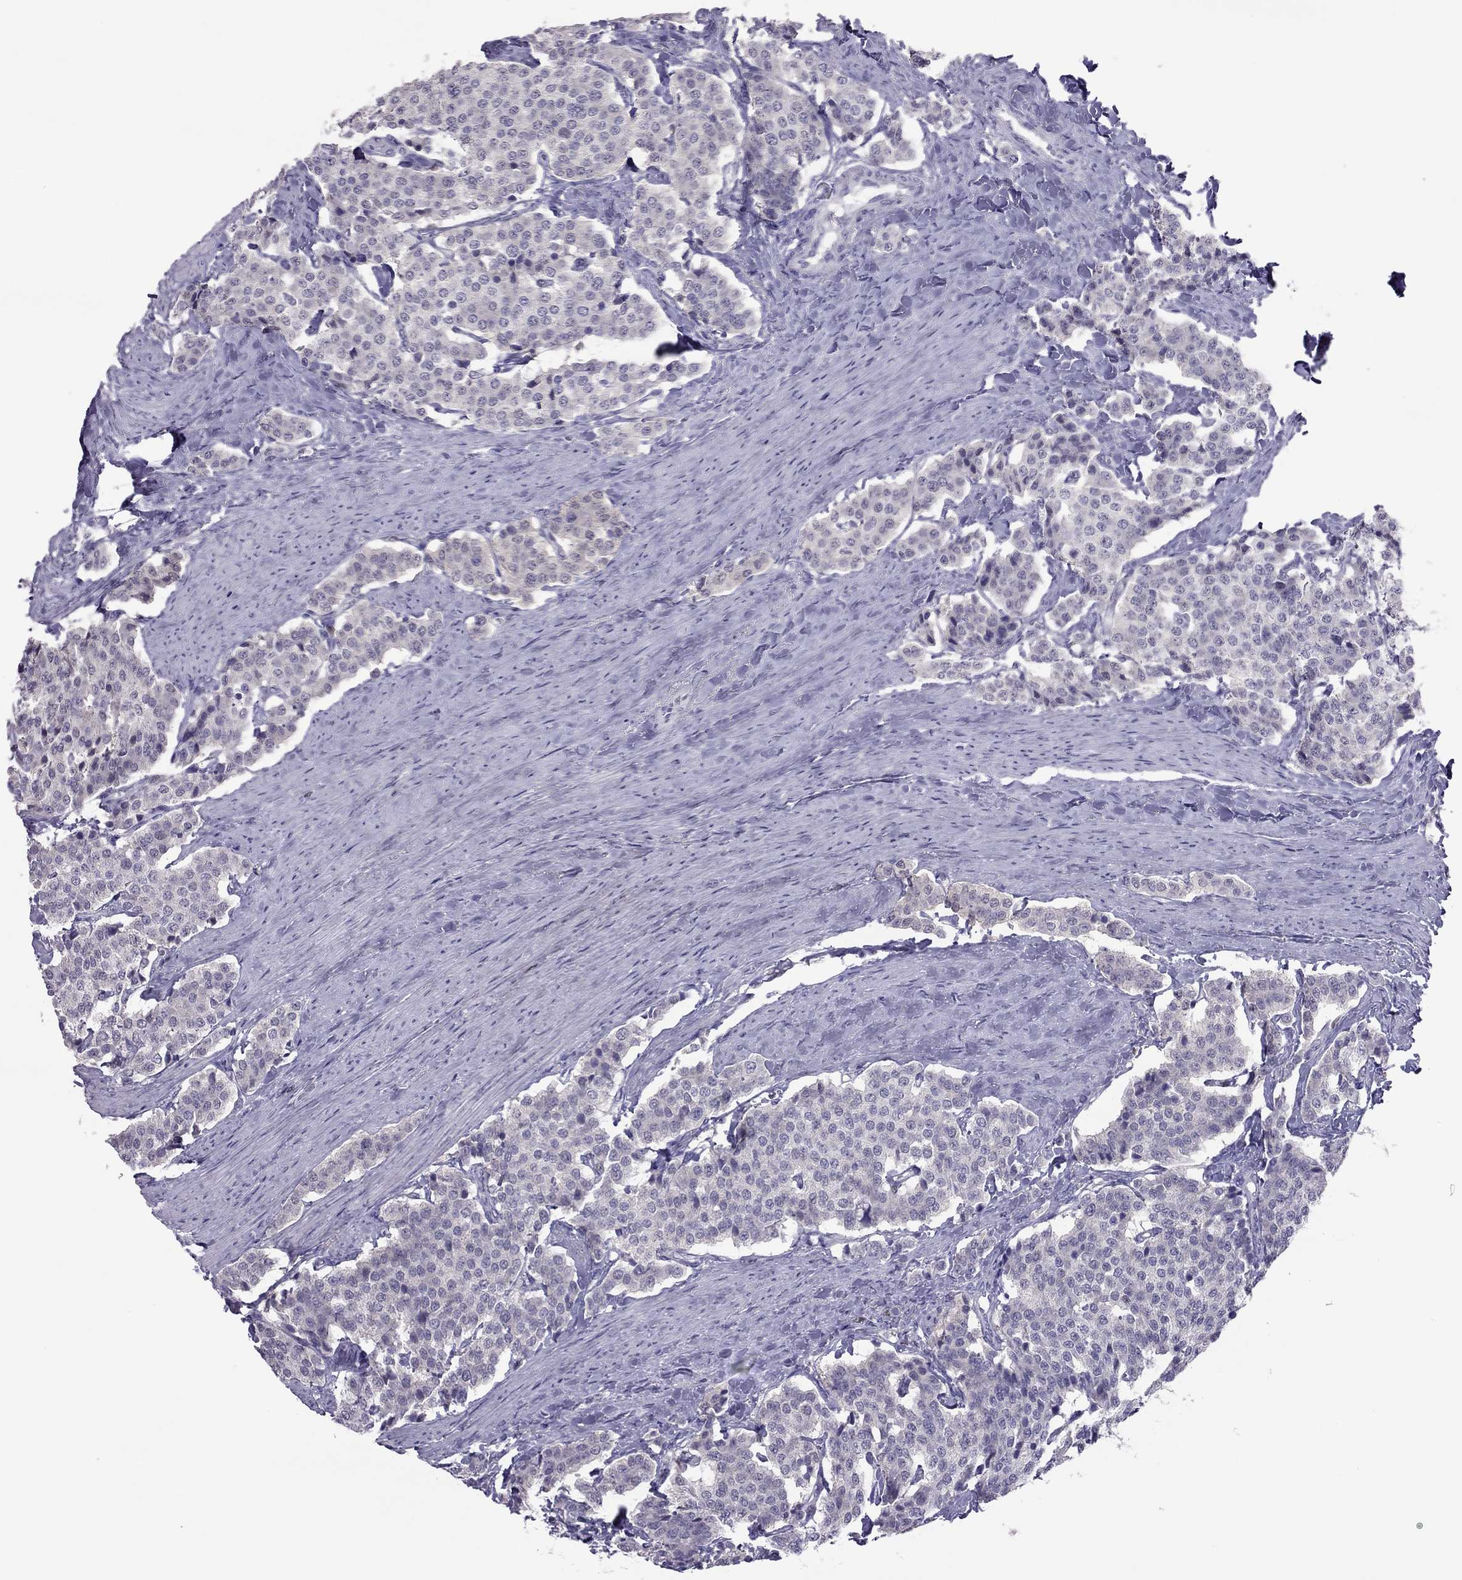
{"staining": {"intensity": "negative", "quantity": "none", "location": "none"}, "tissue": "carcinoid", "cell_type": "Tumor cells", "image_type": "cancer", "snomed": [{"axis": "morphology", "description": "Carcinoid, malignant, NOS"}, {"axis": "topography", "description": "Small intestine"}], "caption": "Malignant carcinoid was stained to show a protein in brown. There is no significant positivity in tumor cells. (Brightfield microscopy of DAB (3,3'-diaminobenzidine) IHC at high magnification).", "gene": "SPINT3", "patient": {"sex": "female", "age": 58}}